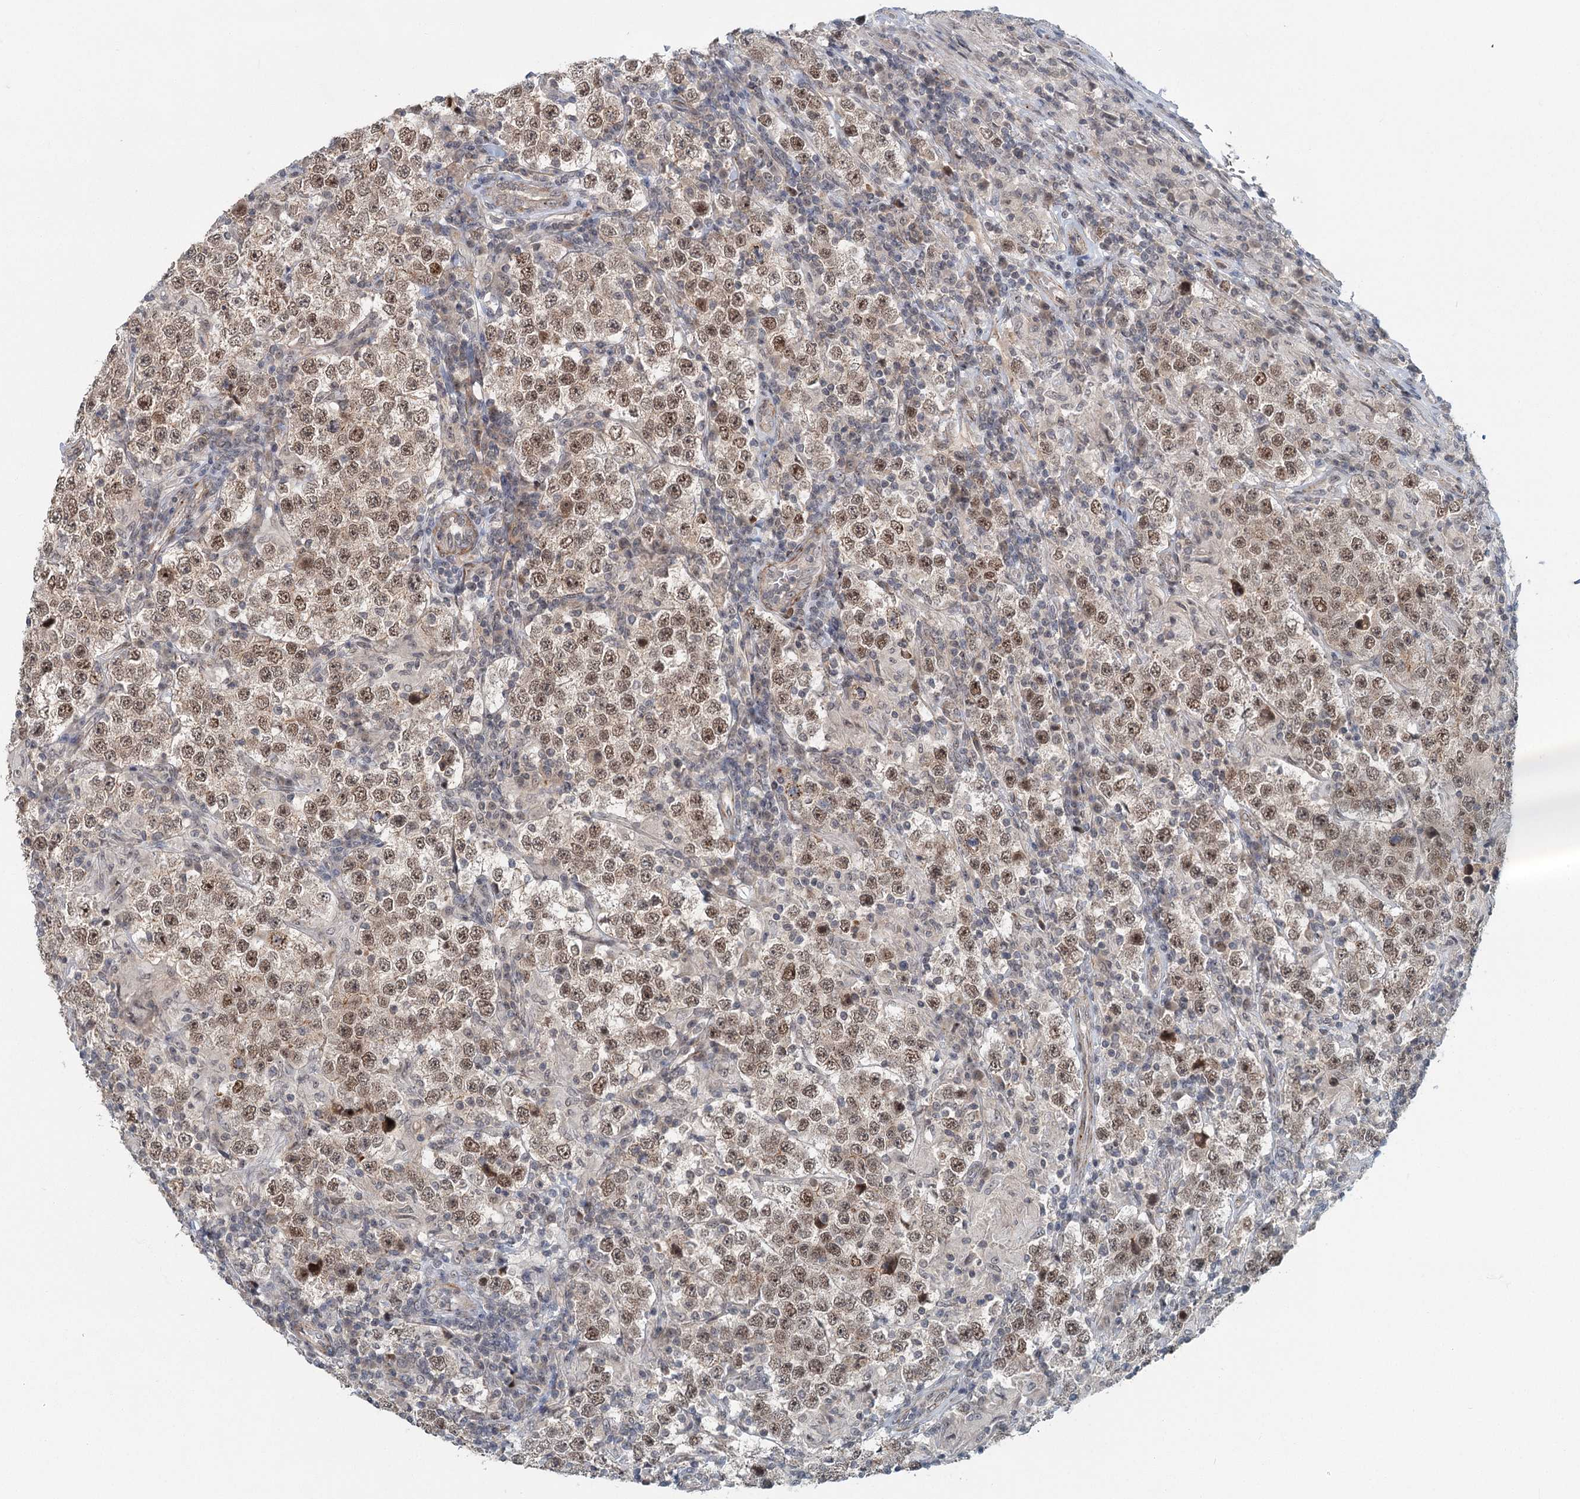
{"staining": {"intensity": "moderate", "quantity": ">75%", "location": "nuclear"}, "tissue": "testis cancer", "cell_type": "Tumor cells", "image_type": "cancer", "snomed": [{"axis": "morphology", "description": "Normal tissue, NOS"}, {"axis": "morphology", "description": "Urothelial carcinoma, High grade"}, {"axis": "morphology", "description": "Seminoma, NOS"}, {"axis": "morphology", "description": "Carcinoma, Embryonal, NOS"}, {"axis": "topography", "description": "Urinary bladder"}, {"axis": "topography", "description": "Testis"}], "caption": "Protein expression analysis of human testis seminoma reveals moderate nuclear expression in approximately >75% of tumor cells.", "gene": "TAS2R42", "patient": {"sex": "male", "age": 41}}